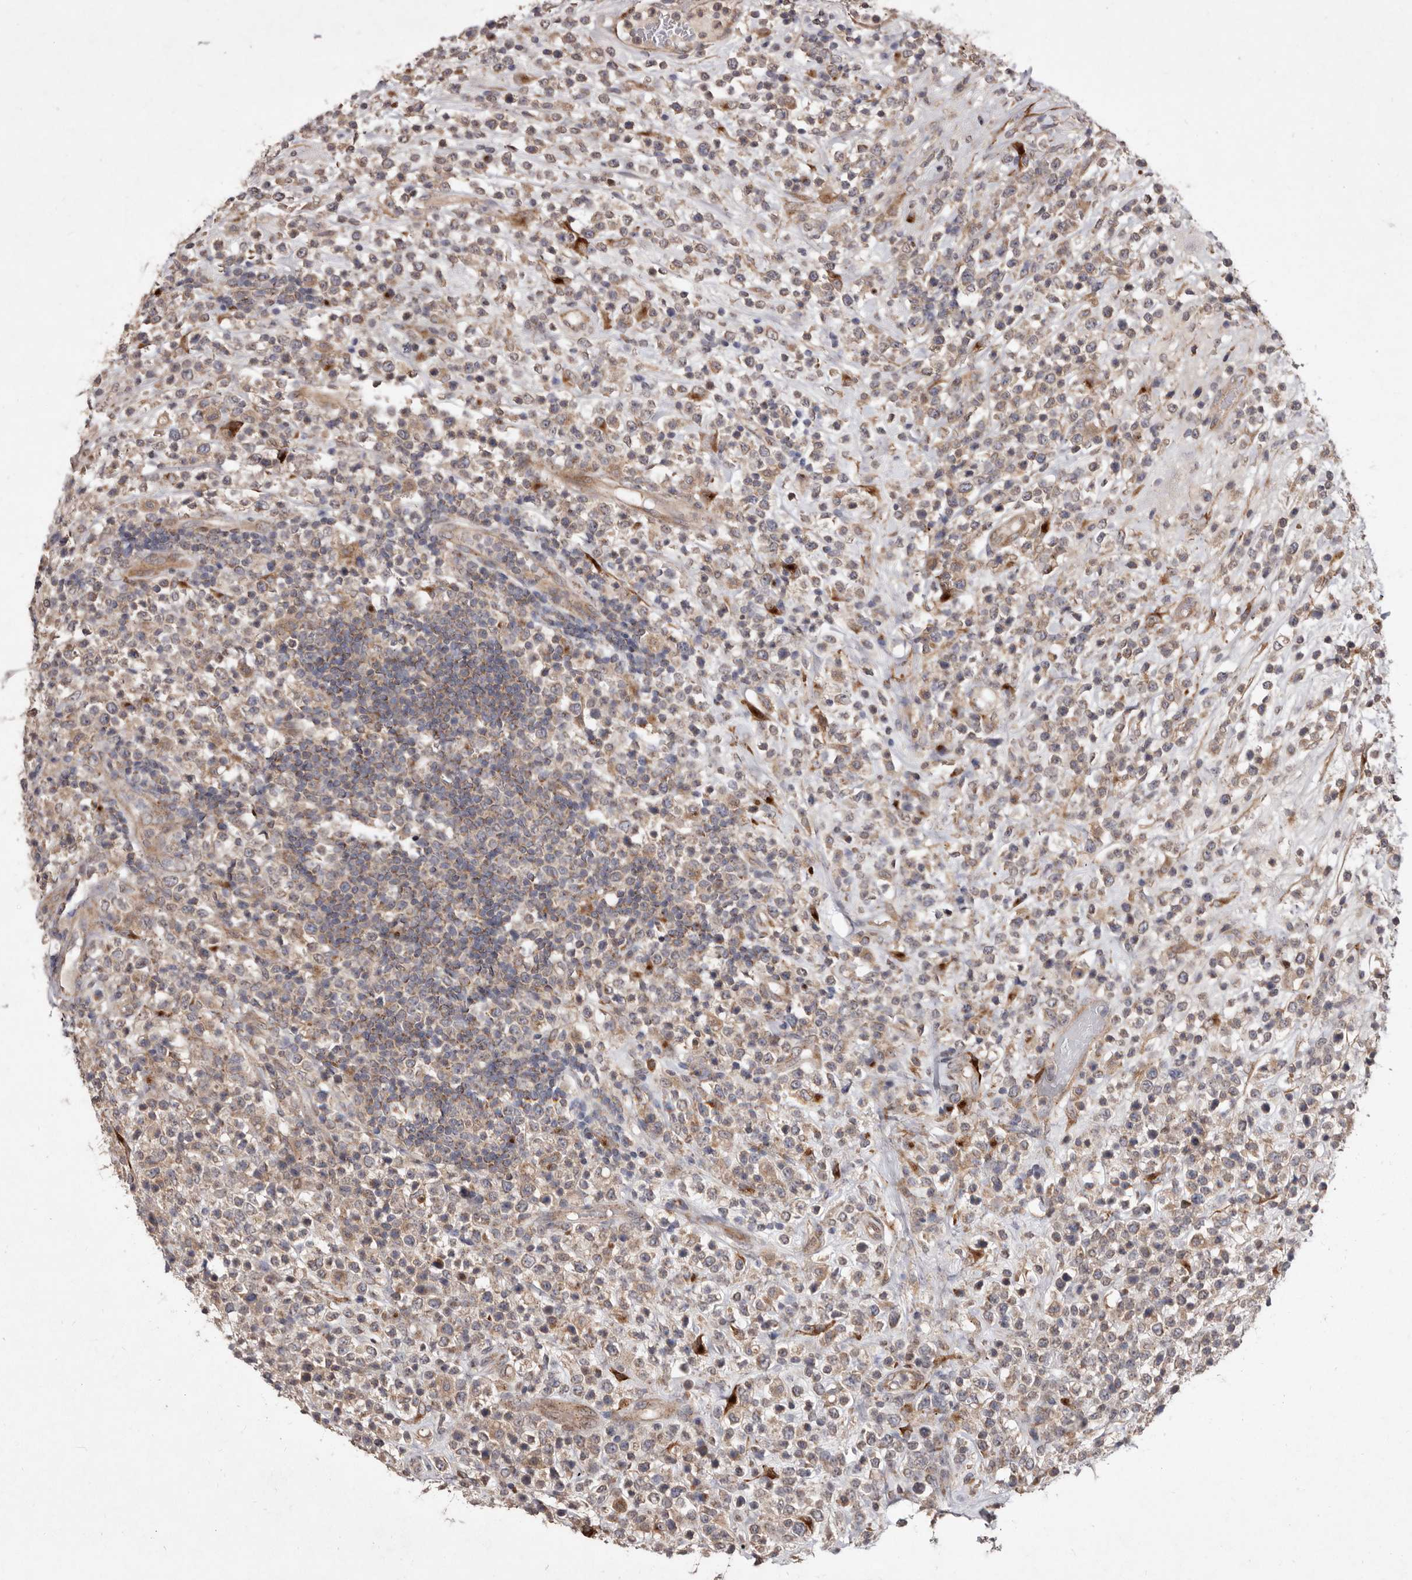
{"staining": {"intensity": "weak", "quantity": ">75%", "location": "cytoplasmic/membranous"}, "tissue": "lymphoma", "cell_type": "Tumor cells", "image_type": "cancer", "snomed": [{"axis": "morphology", "description": "Malignant lymphoma, non-Hodgkin's type, High grade"}, {"axis": "topography", "description": "Colon"}], "caption": "Immunohistochemical staining of high-grade malignant lymphoma, non-Hodgkin's type demonstrates low levels of weak cytoplasmic/membranous protein staining in about >75% of tumor cells. Immunohistochemistry (ihc) stains the protein in brown and the nuclei are stained blue.", "gene": "FLAD1", "patient": {"sex": "female", "age": 53}}